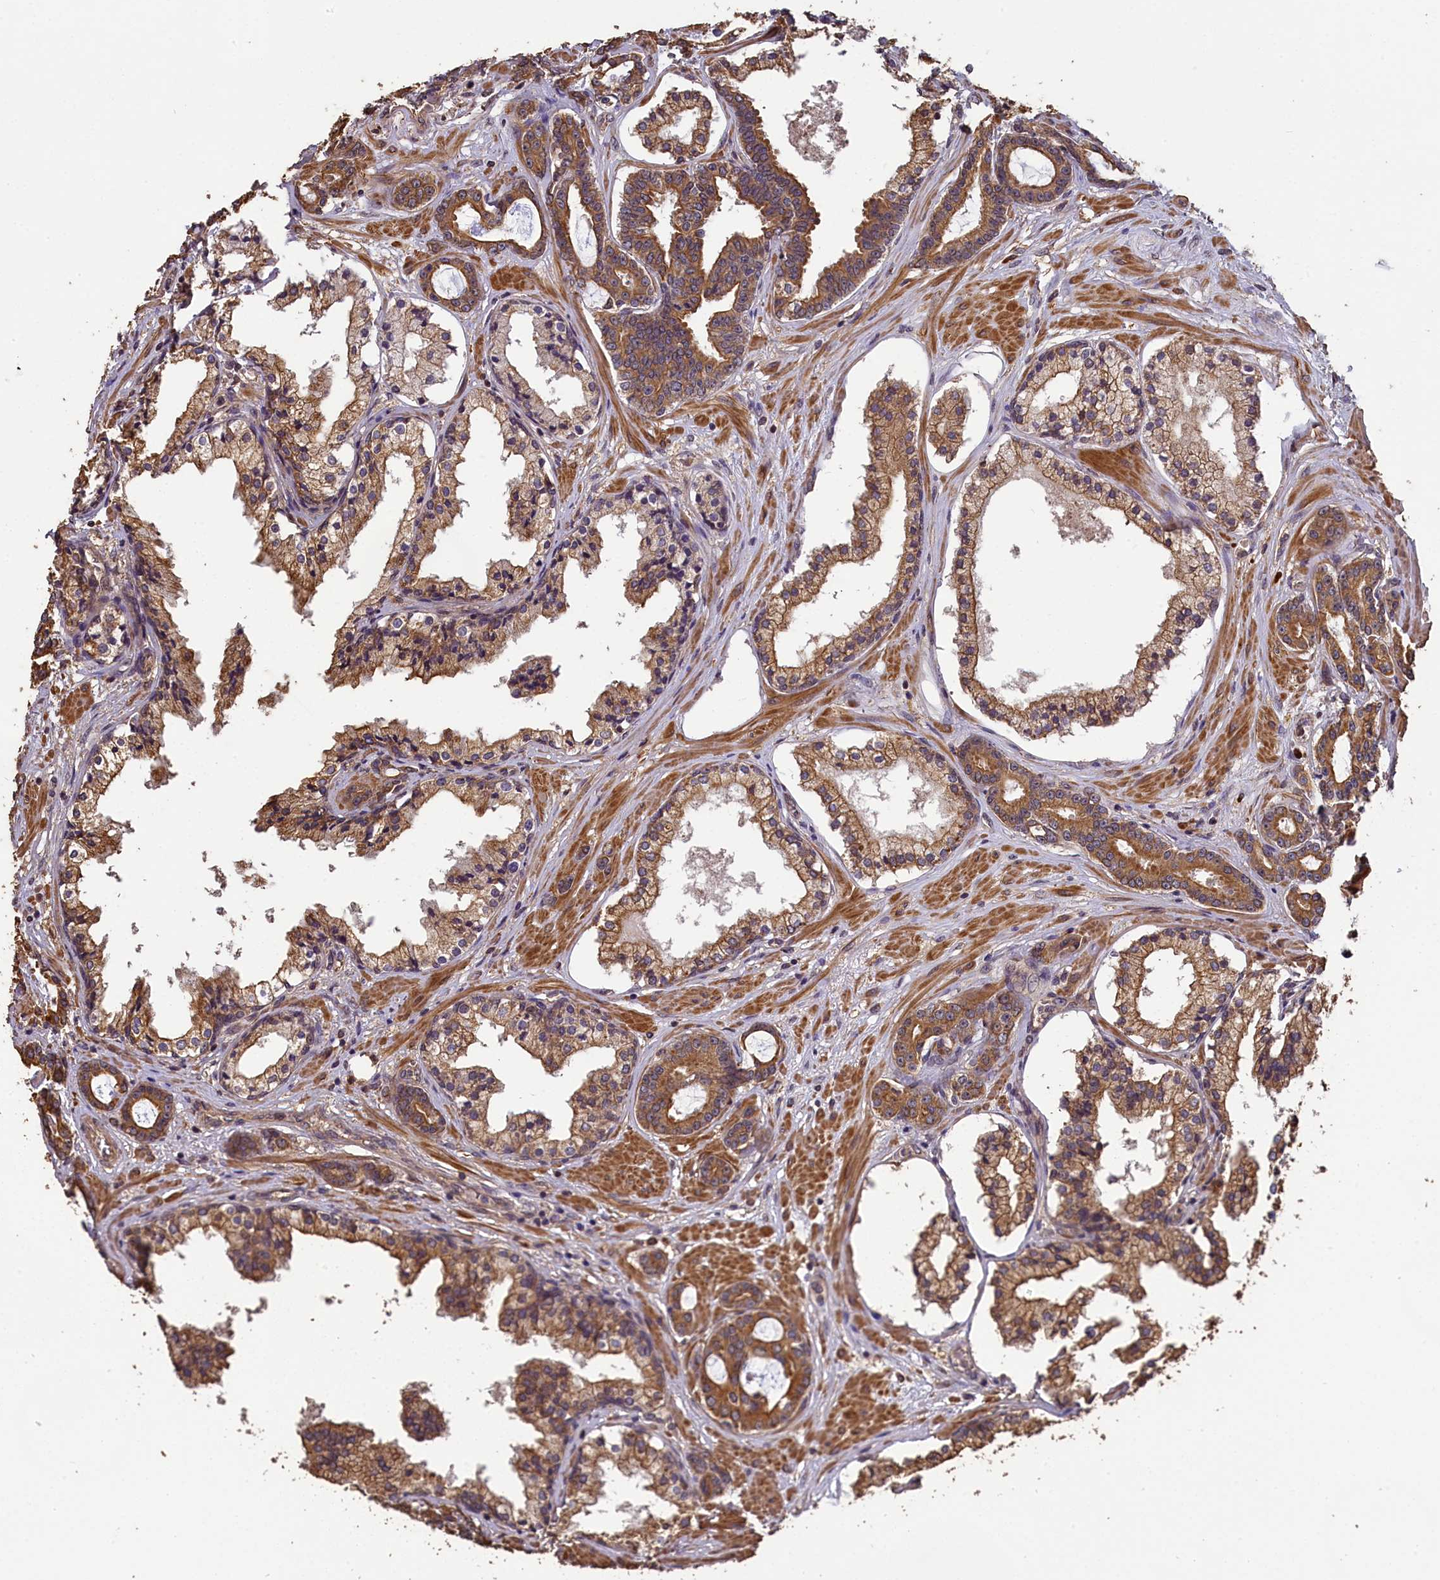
{"staining": {"intensity": "moderate", "quantity": ">75%", "location": "cytoplasmic/membranous"}, "tissue": "prostate cancer", "cell_type": "Tumor cells", "image_type": "cancer", "snomed": [{"axis": "morphology", "description": "Adenocarcinoma, High grade"}, {"axis": "topography", "description": "Prostate"}], "caption": "About >75% of tumor cells in prostate cancer (adenocarcinoma (high-grade)) show moderate cytoplasmic/membranous protein positivity as visualized by brown immunohistochemical staining.", "gene": "CHD9", "patient": {"sex": "male", "age": 58}}